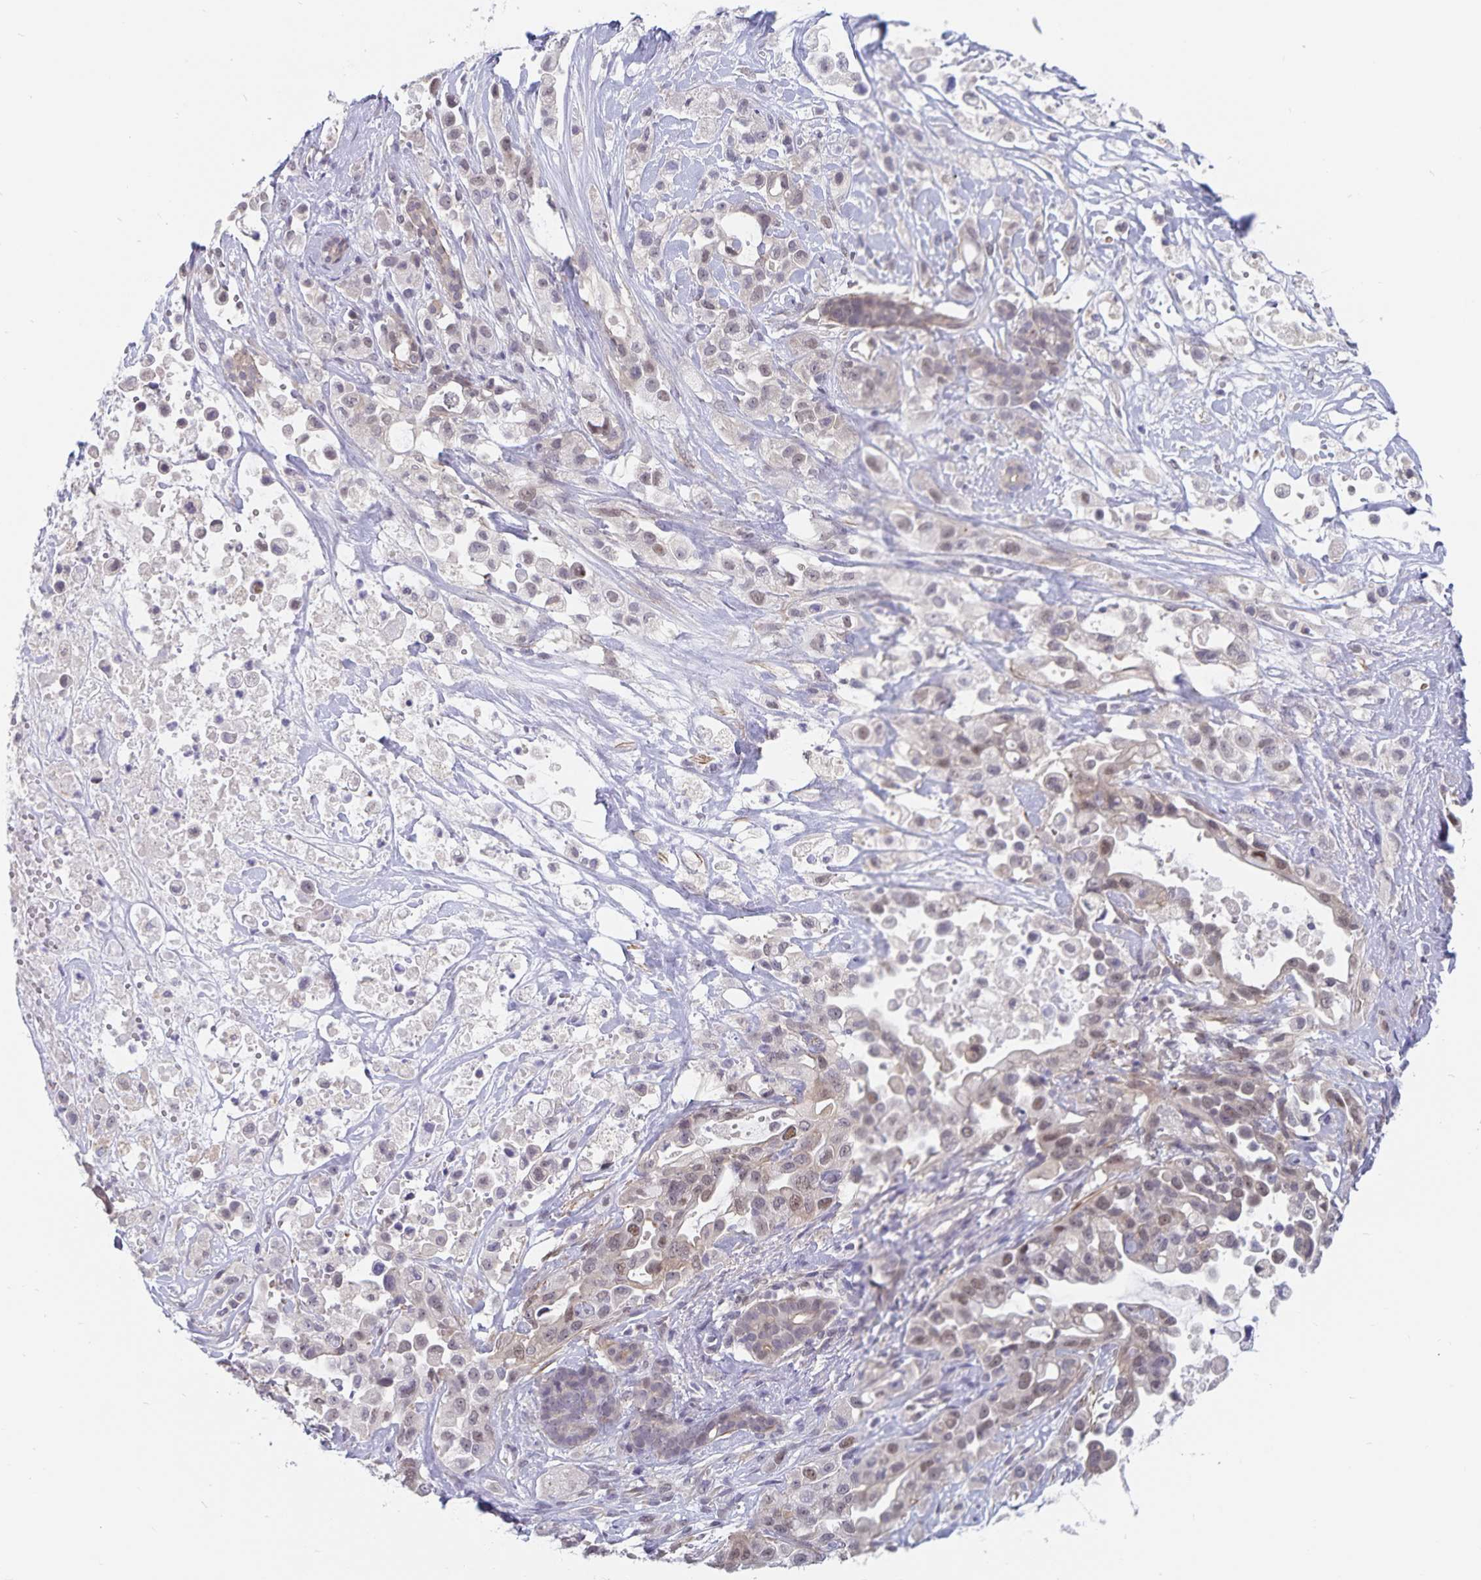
{"staining": {"intensity": "weak", "quantity": "<25%", "location": "nuclear"}, "tissue": "pancreatic cancer", "cell_type": "Tumor cells", "image_type": "cancer", "snomed": [{"axis": "morphology", "description": "Adenocarcinoma, NOS"}, {"axis": "topography", "description": "Pancreas"}], "caption": "Immunohistochemical staining of pancreatic adenocarcinoma demonstrates no significant staining in tumor cells. (Brightfield microscopy of DAB (3,3'-diaminobenzidine) immunohistochemistry at high magnification).", "gene": "BAG6", "patient": {"sex": "male", "age": 44}}